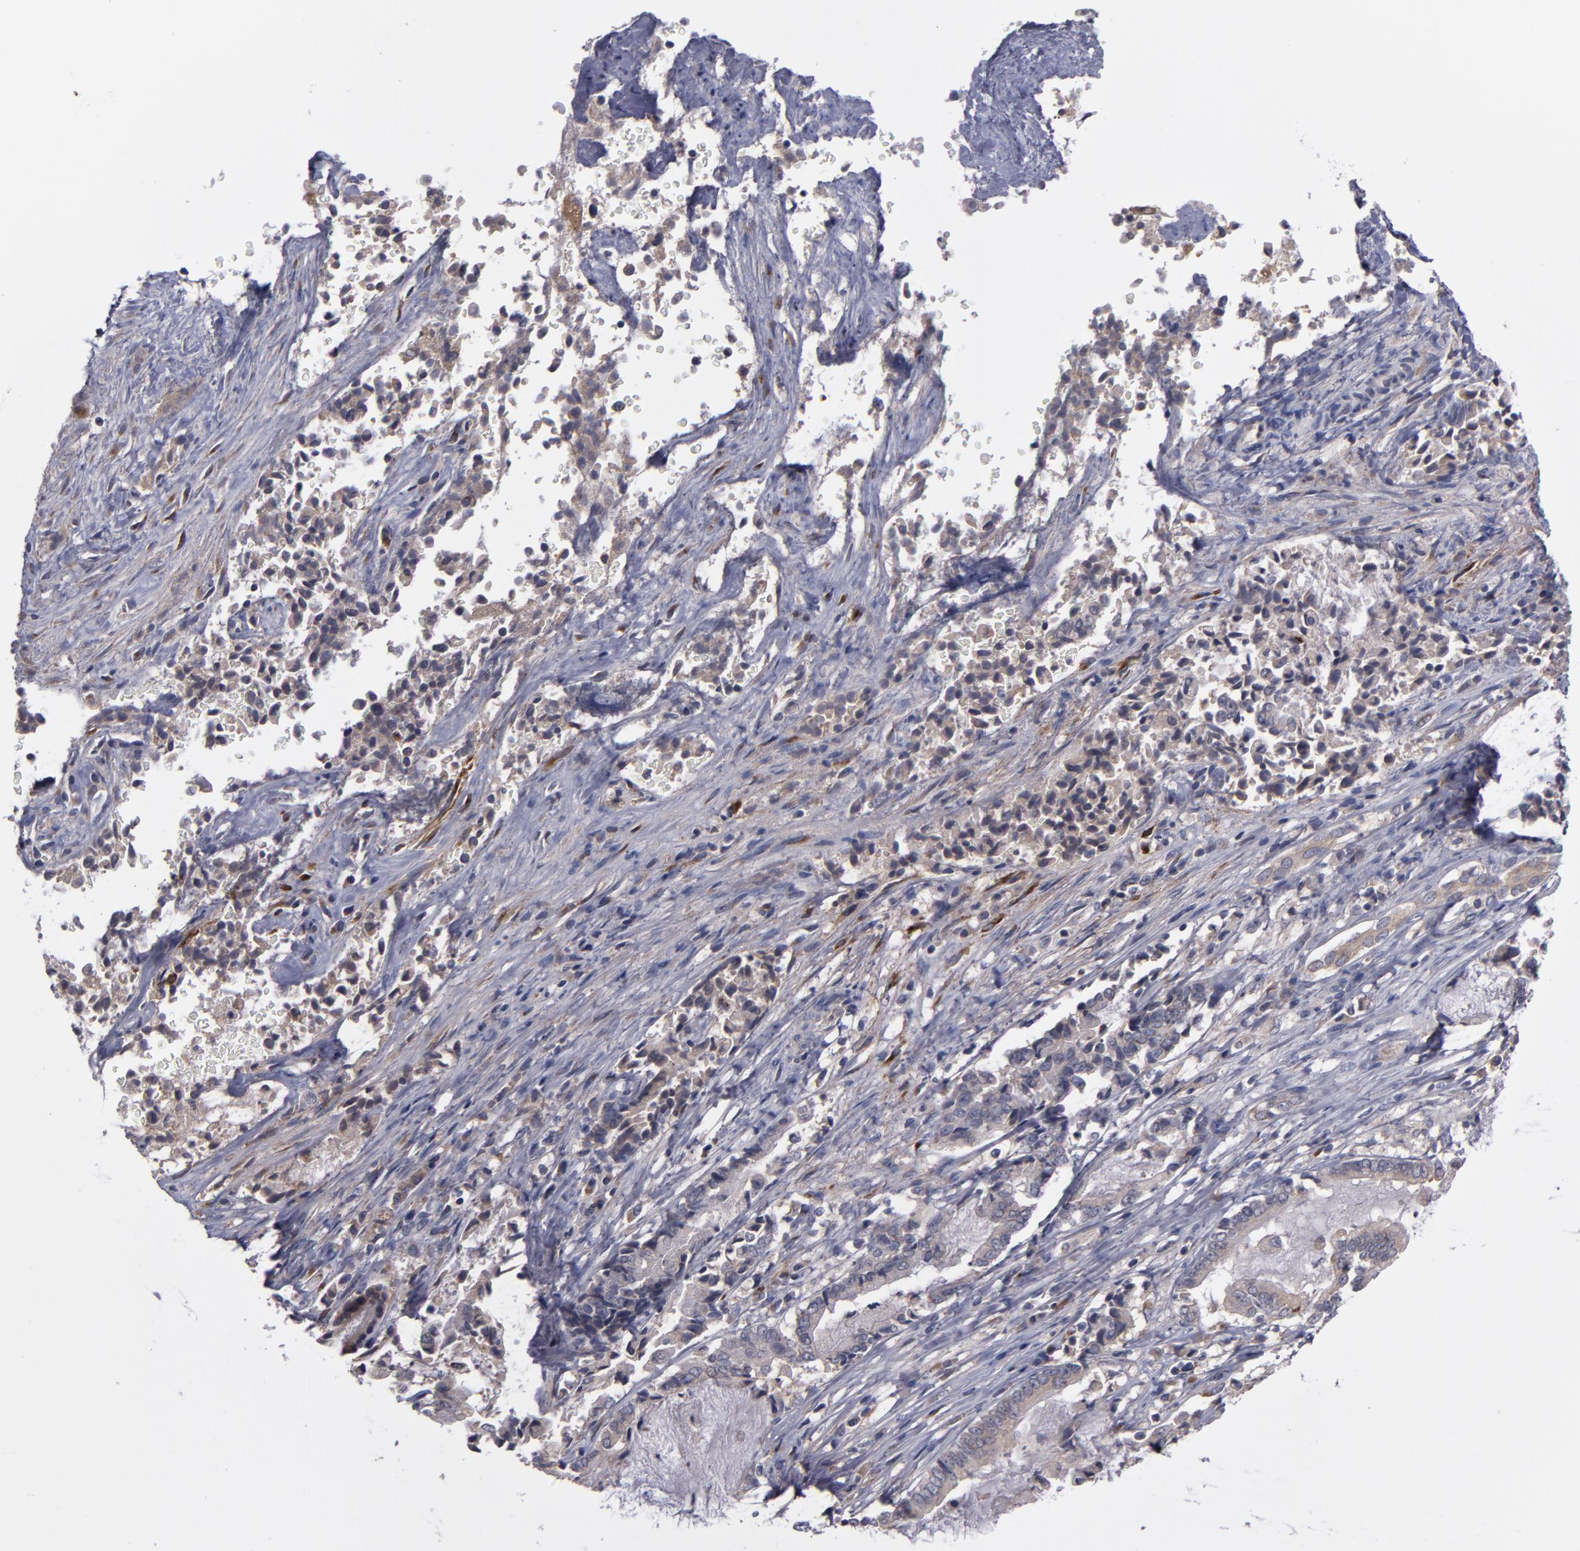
{"staining": {"intensity": "weak", "quantity": ">75%", "location": "cytoplasmic/membranous"}, "tissue": "liver cancer", "cell_type": "Tumor cells", "image_type": "cancer", "snomed": [{"axis": "morphology", "description": "Cholangiocarcinoma"}, {"axis": "topography", "description": "Liver"}], "caption": "Weak cytoplasmic/membranous protein expression is seen in approximately >75% of tumor cells in cholangiocarcinoma (liver).", "gene": "MMP11", "patient": {"sex": "male", "age": 57}}